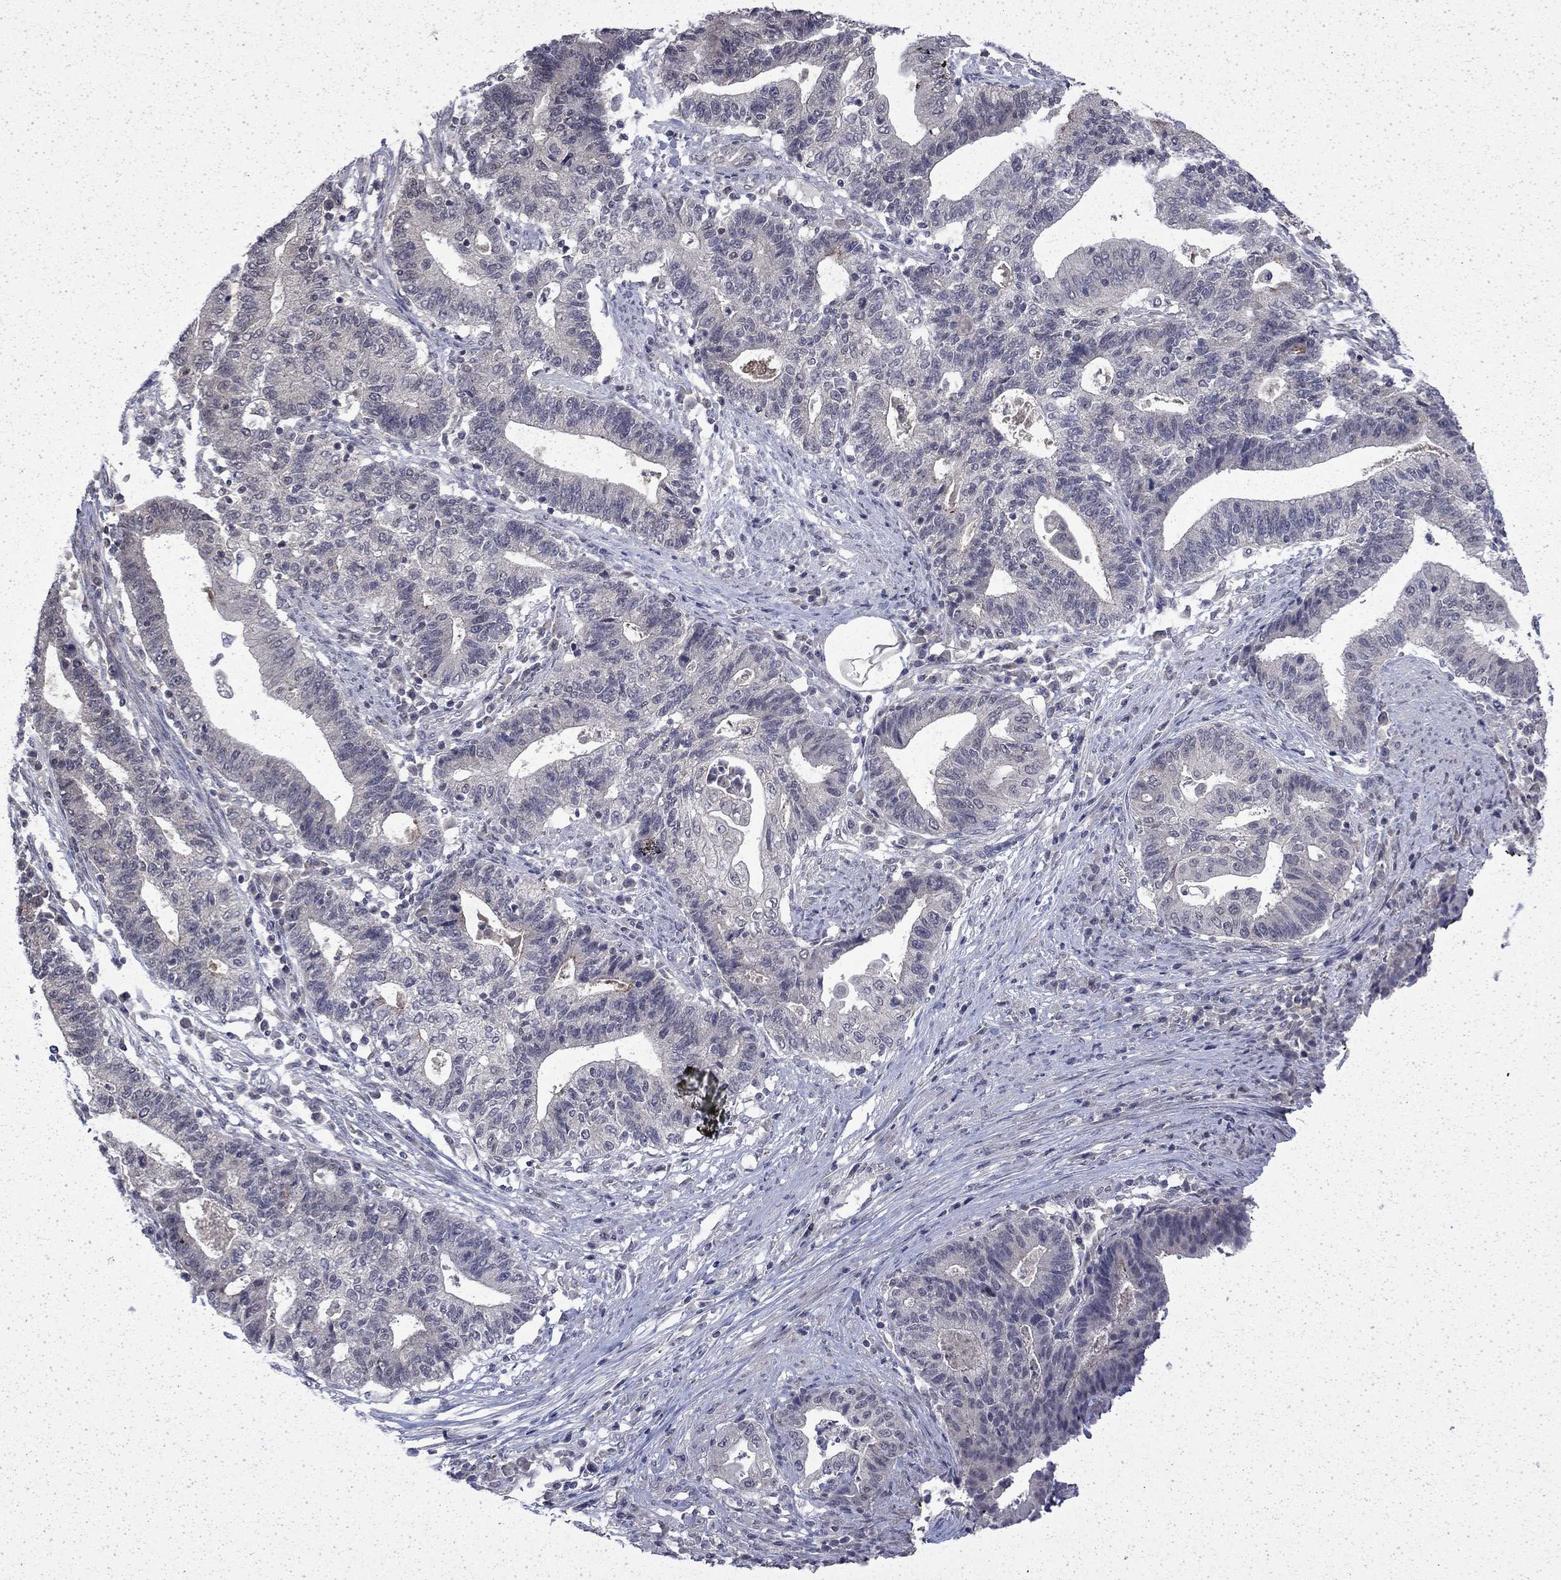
{"staining": {"intensity": "negative", "quantity": "none", "location": "none"}, "tissue": "endometrial cancer", "cell_type": "Tumor cells", "image_type": "cancer", "snomed": [{"axis": "morphology", "description": "Adenocarcinoma, NOS"}, {"axis": "topography", "description": "Uterus"}, {"axis": "topography", "description": "Endometrium"}], "caption": "Tumor cells are negative for brown protein staining in endometrial adenocarcinoma.", "gene": "CHAT", "patient": {"sex": "female", "age": 54}}